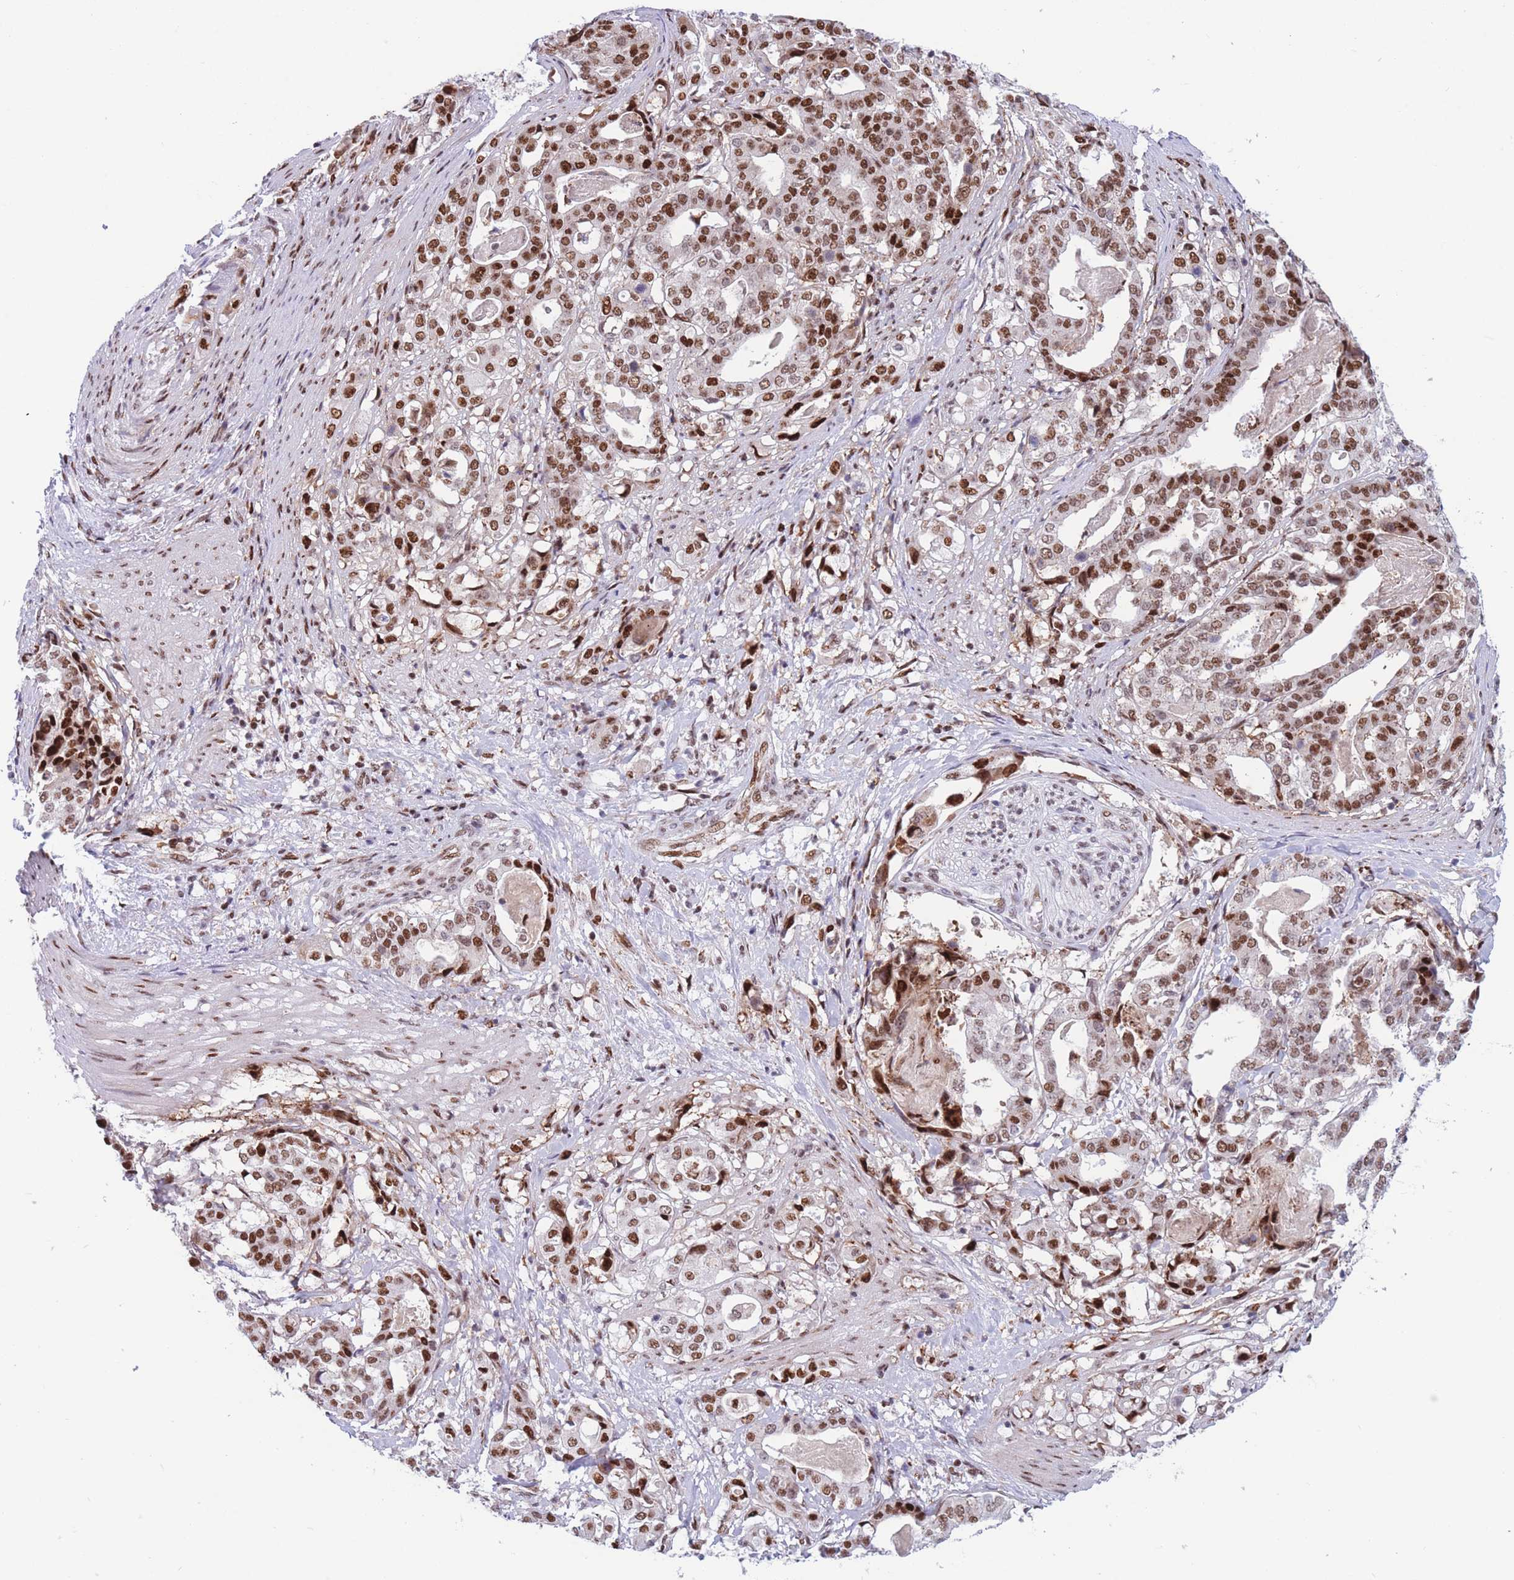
{"staining": {"intensity": "strong", "quantity": ">75%", "location": "nuclear"}, "tissue": "stomach cancer", "cell_type": "Tumor cells", "image_type": "cancer", "snomed": [{"axis": "morphology", "description": "Adenocarcinoma, NOS"}, {"axis": "topography", "description": "Stomach"}], "caption": "Human adenocarcinoma (stomach) stained for a protein (brown) exhibits strong nuclear positive positivity in approximately >75% of tumor cells.", "gene": "DNAJC3", "patient": {"sex": "male", "age": 48}}